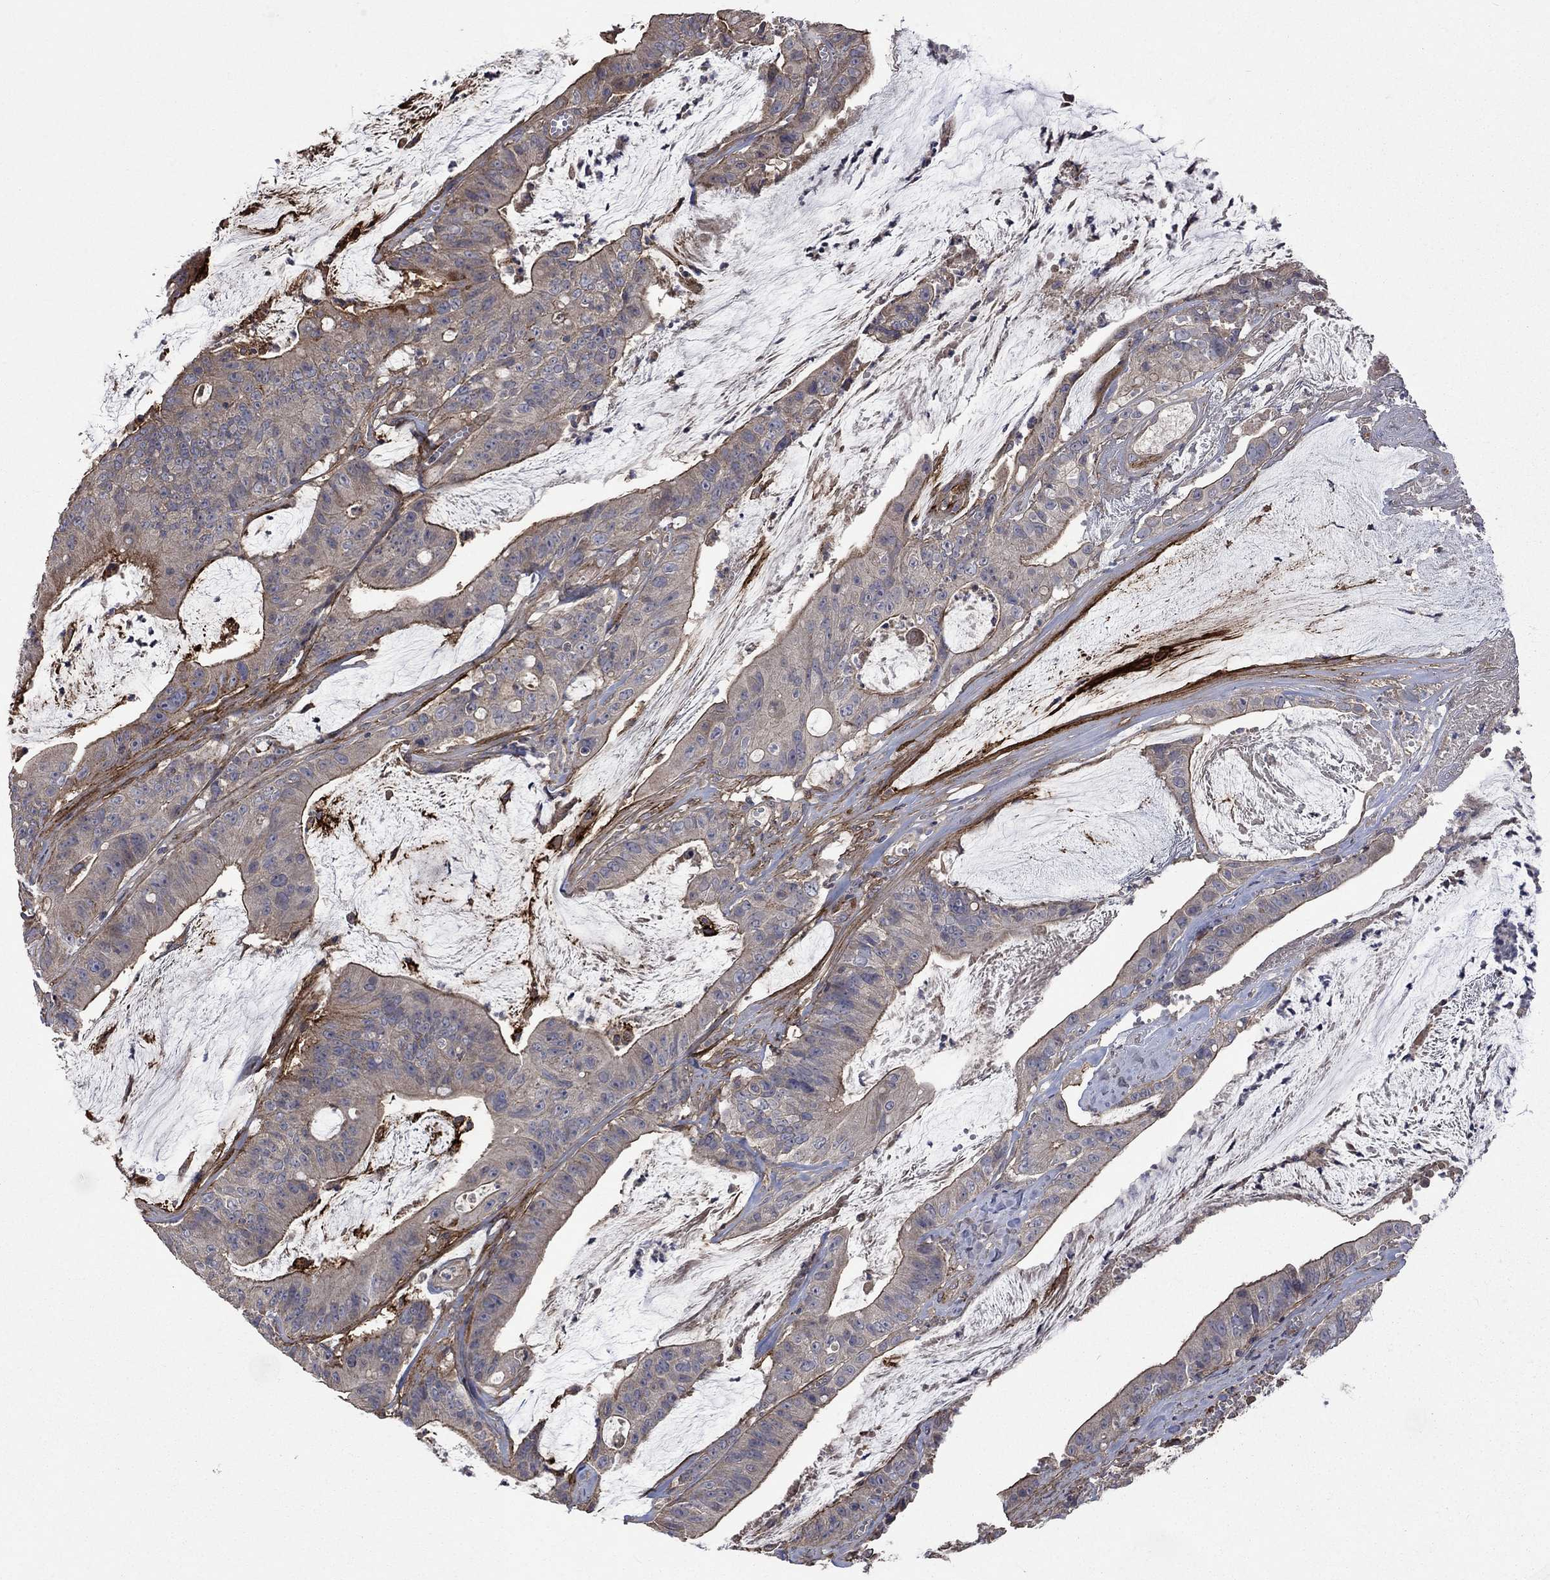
{"staining": {"intensity": "negative", "quantity": "none", "location": "none"}, "tissue": "colorectal cancer", "cell_type": "Tumor cells", "image_type": "cancer", "snomed": [{"axis": "morphology", "description": "Adenocarcinoma, NOS"}, {"axis": "topography", "description": "Colon"}], "caption": "Immunohistochemical staining of colorectal cancer (adenocarcinoma) demonstrates no significant positivity in tumor cells.", "gene": "VCAN", "patient": {"sex": "female", "age": 69}}